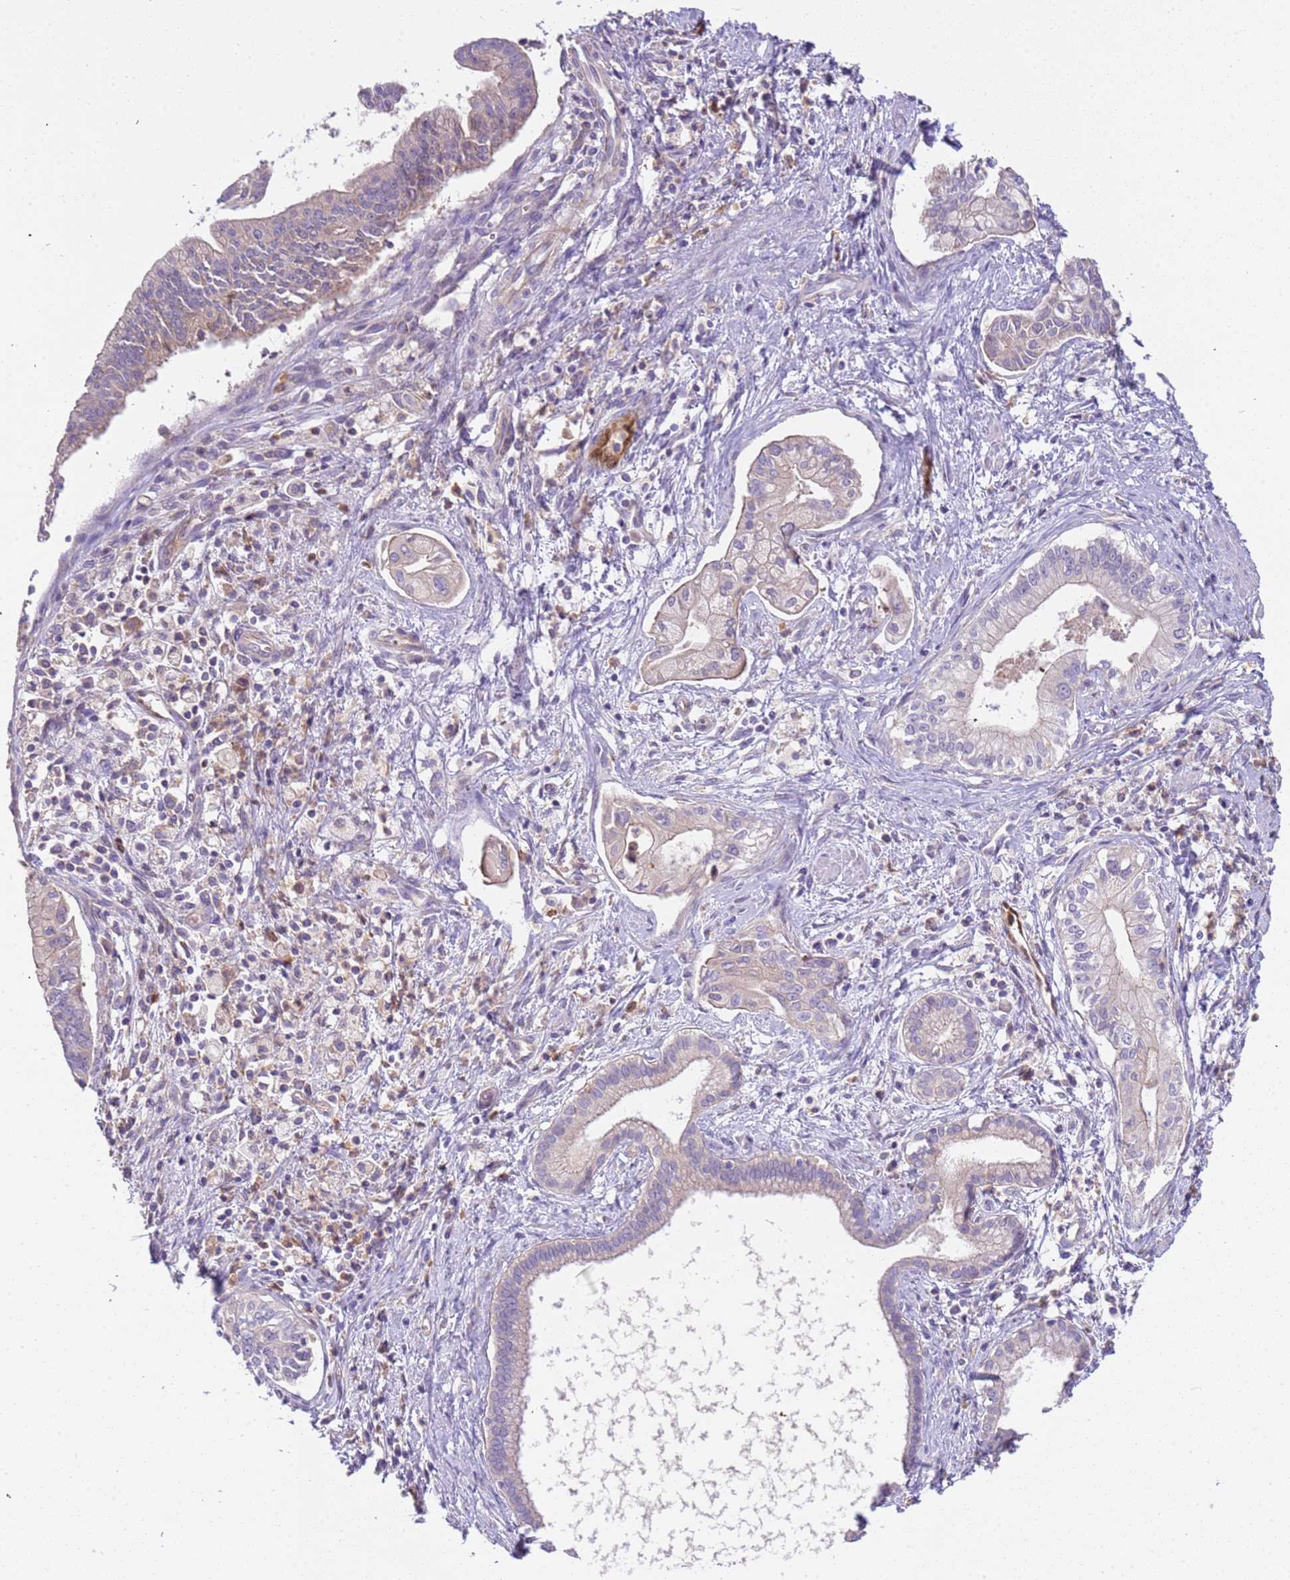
{"staining": {"intensity": "negative", "quantity": "none", "location": "none"}, "tissue": "pancreatic cancer", "cell_type": "Tumor cells", "image_type": "cancer", "snomed": [{"axis": "morphology", "description": "Adenocarcinoma, NOS"}, {"axis": "topography", "description": "Pancreas"}], "caption": "Tumor cells show no significant protein staining in pancreatic adenocarcinoma. (DAB (3,3'-diaminobenzidine) IHC, high magnification).", "gene": "PLCXD3", "patient": {"sex": "male", "age": 78}}